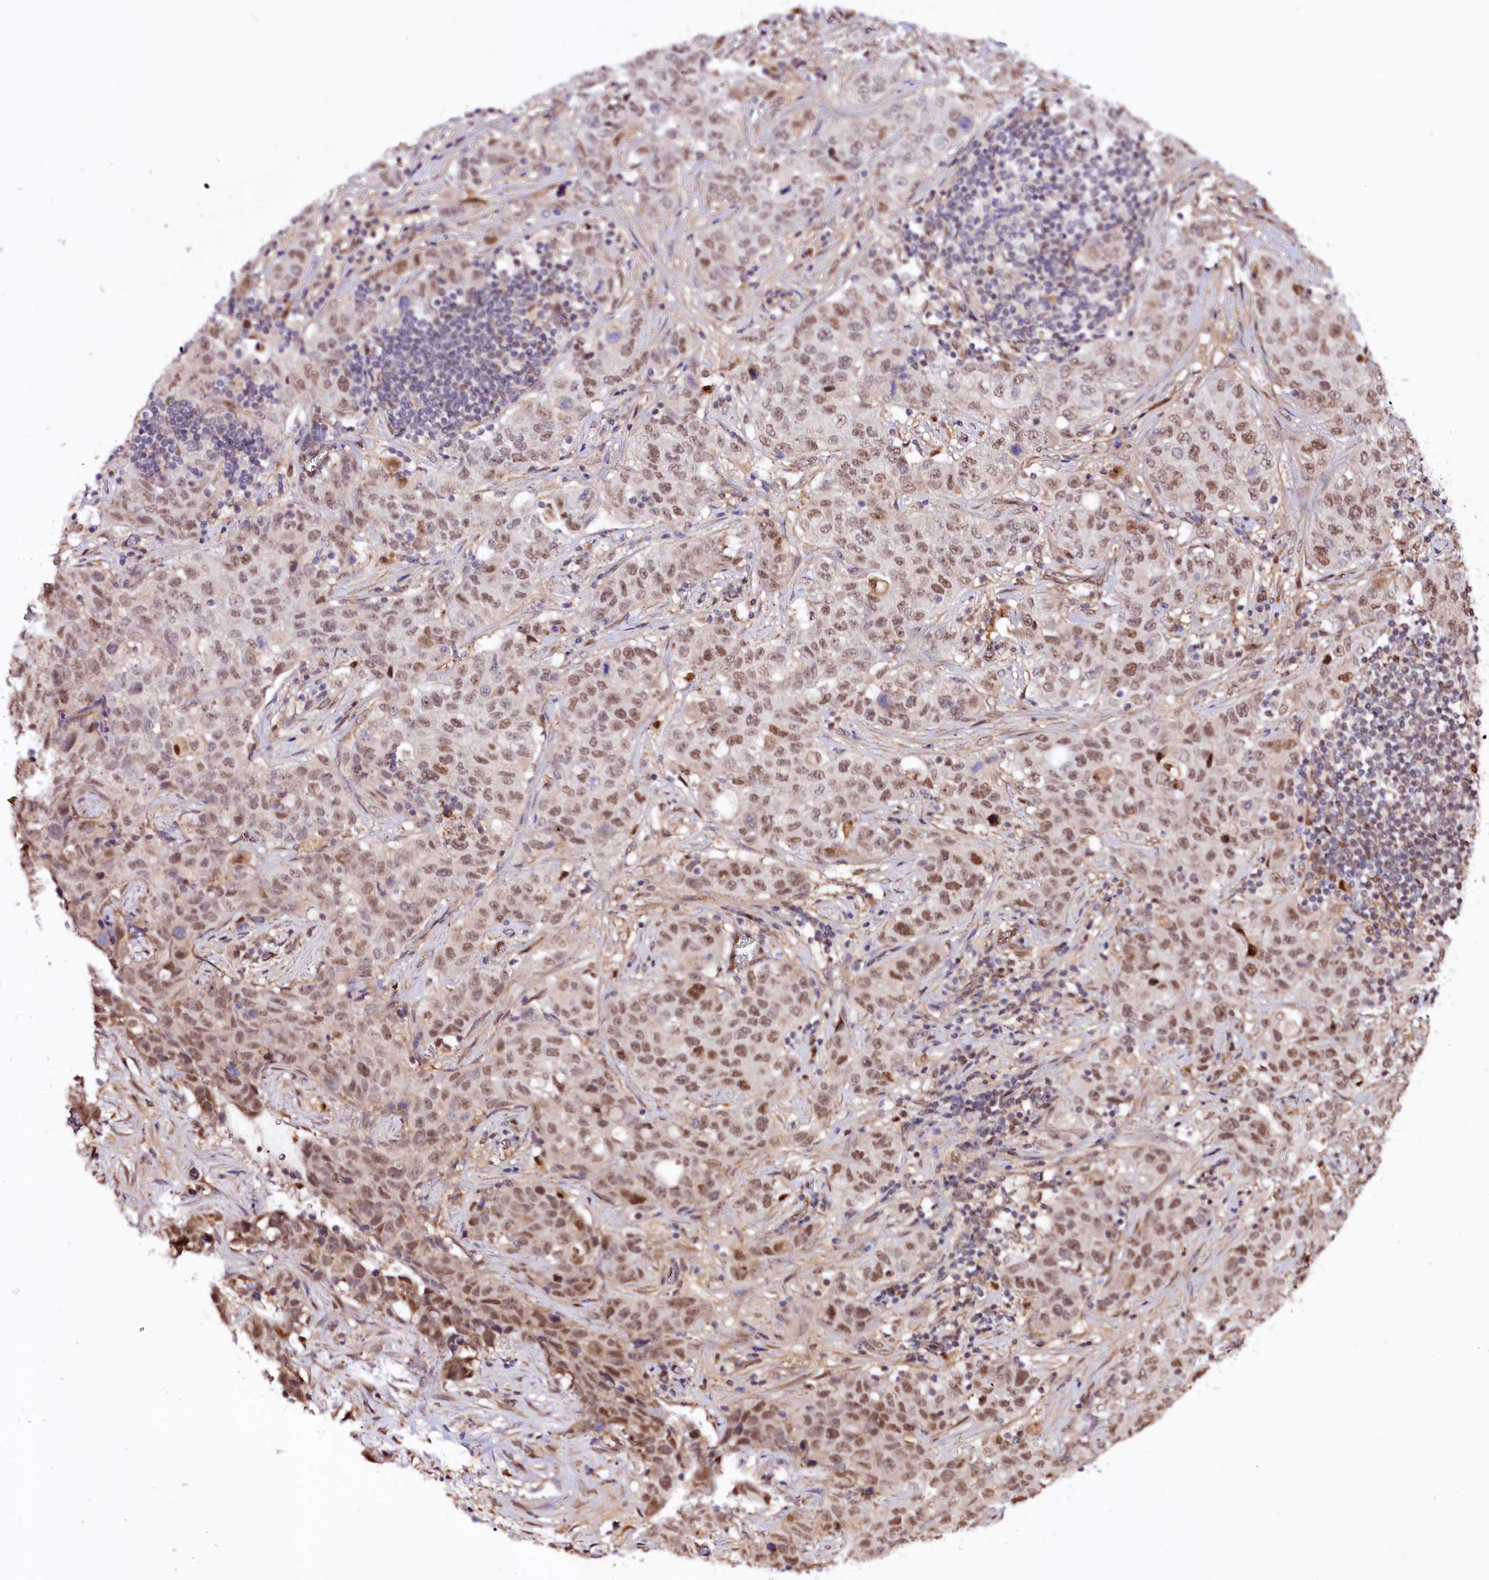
{"staining": {"intensity": "moderate", "quantity": ">75%", "location": "nuclear"}, "tissue": "stomach cancer", "cell_type": "Tumor cells", "image_type": "cancer", "snomed": [{"axis": "morphology", "description": "Normal tissue, NOS"}, {"axis": "morphology", "description": "Adenocarcinoma, NOS"}, {"axis": "topography", "description": "Lymph node"}, {"axis": "topography", "description": "Stomach"}], "caption": "Immunohistochemical staining of human stomach cancer (adenocarcinoma) reveals medium levels of moderate nuclear protein positivity in about >75% of tumor cells.", "gene": "GNL3L", "patient": {"sex": "male", "age": 48}}